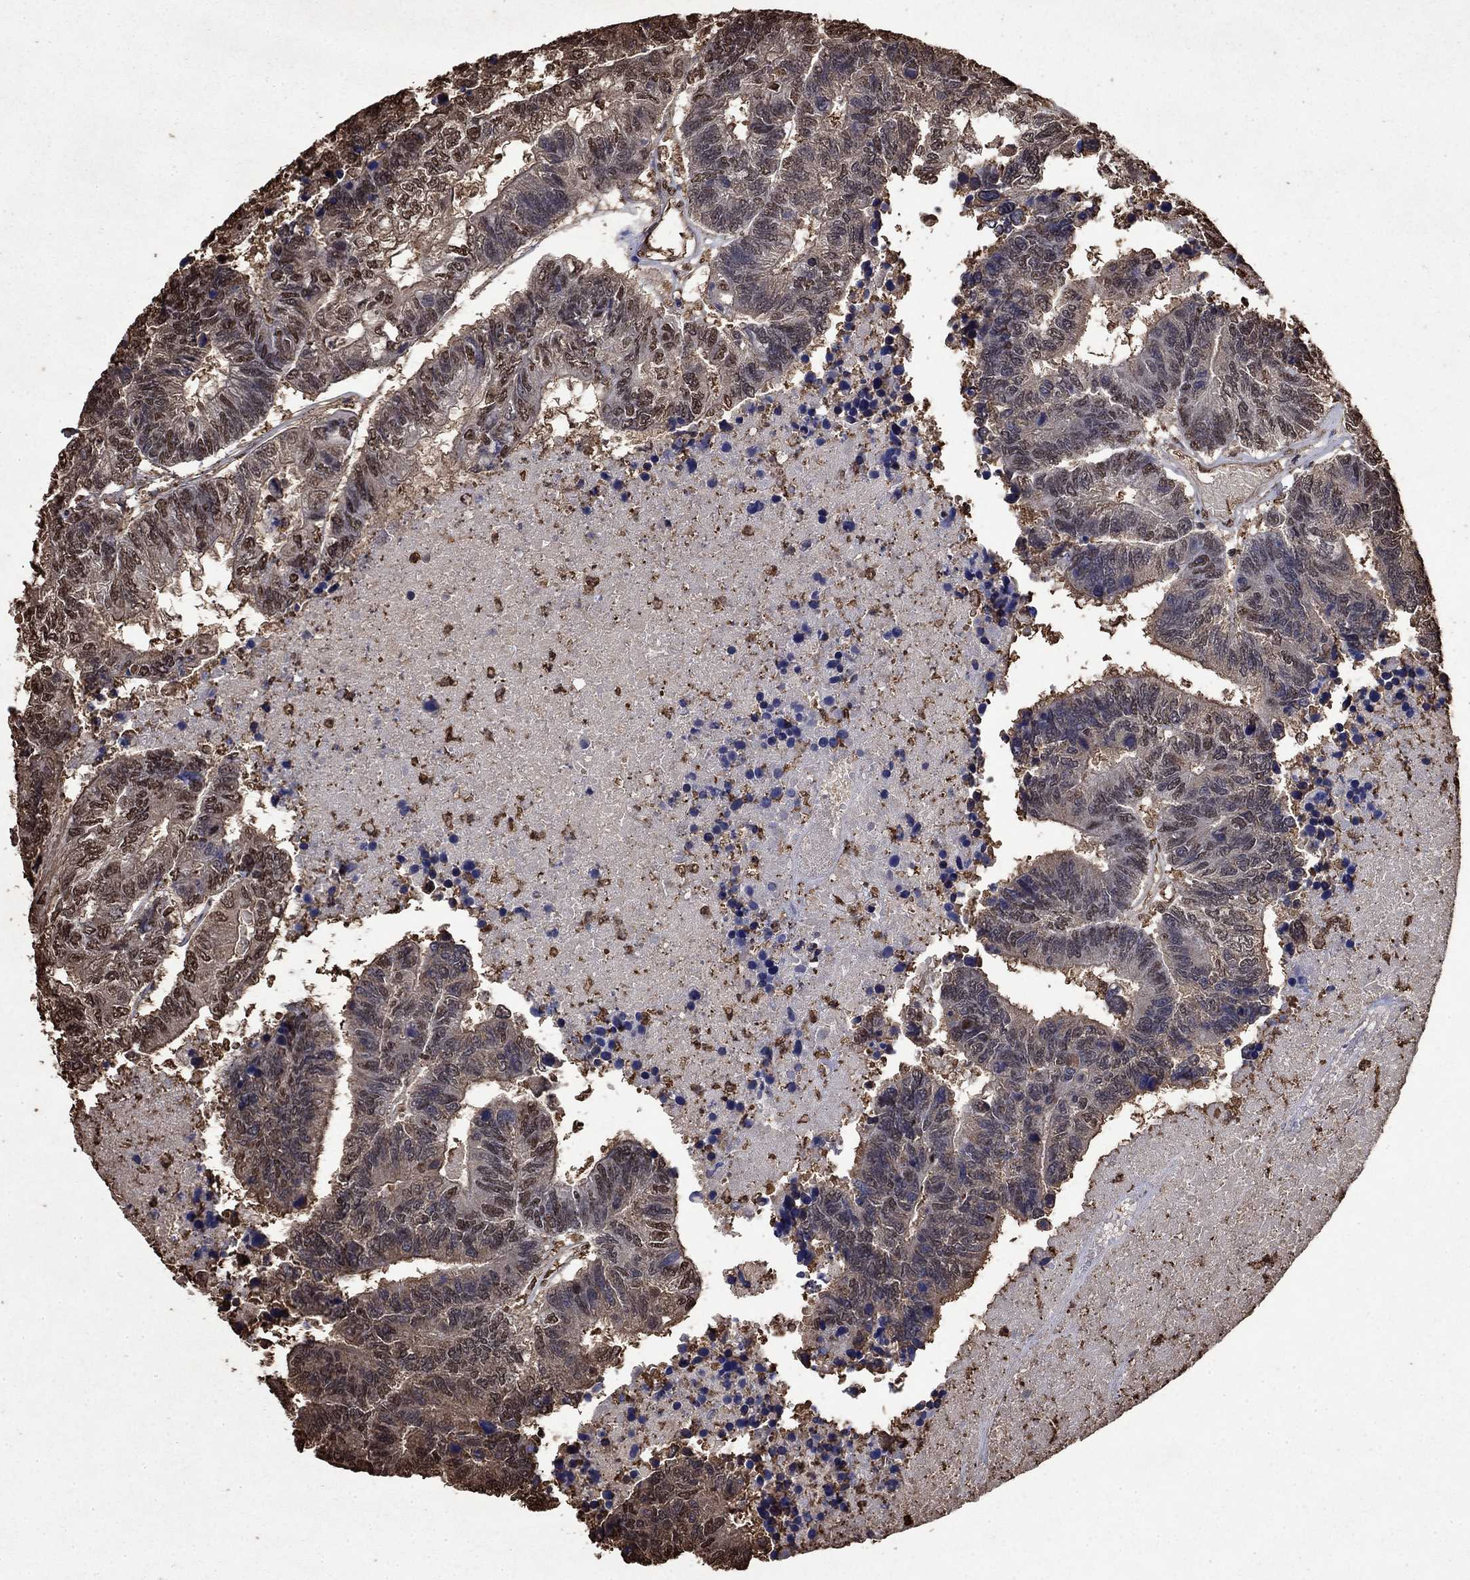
{"staining": {"intensity": "moderate", "quantity": "<25%", "location": "nuclear"}, "tissue": "colorectal cancer", "cell_type": "Tumor cells", "image_type": "cancer", "snomed": [{"axis": "morphology", "description": "Adenocarcinoma, NOS"}, {"axis": "topography", "description": "Colon"}], "caption": "IHC of colorectal cancer (adenocarcinoma) displays low levels of moderate nuclear staining in about <25% of tumor cells. The staining was performed using DAB (3,3'-diaminobenzidine), with brown indicating positive protein expression. Nuclei are stained blue with hematoxylin.", "gene": "GAPDH", "patient": {"sex": "female", "age": 48}}